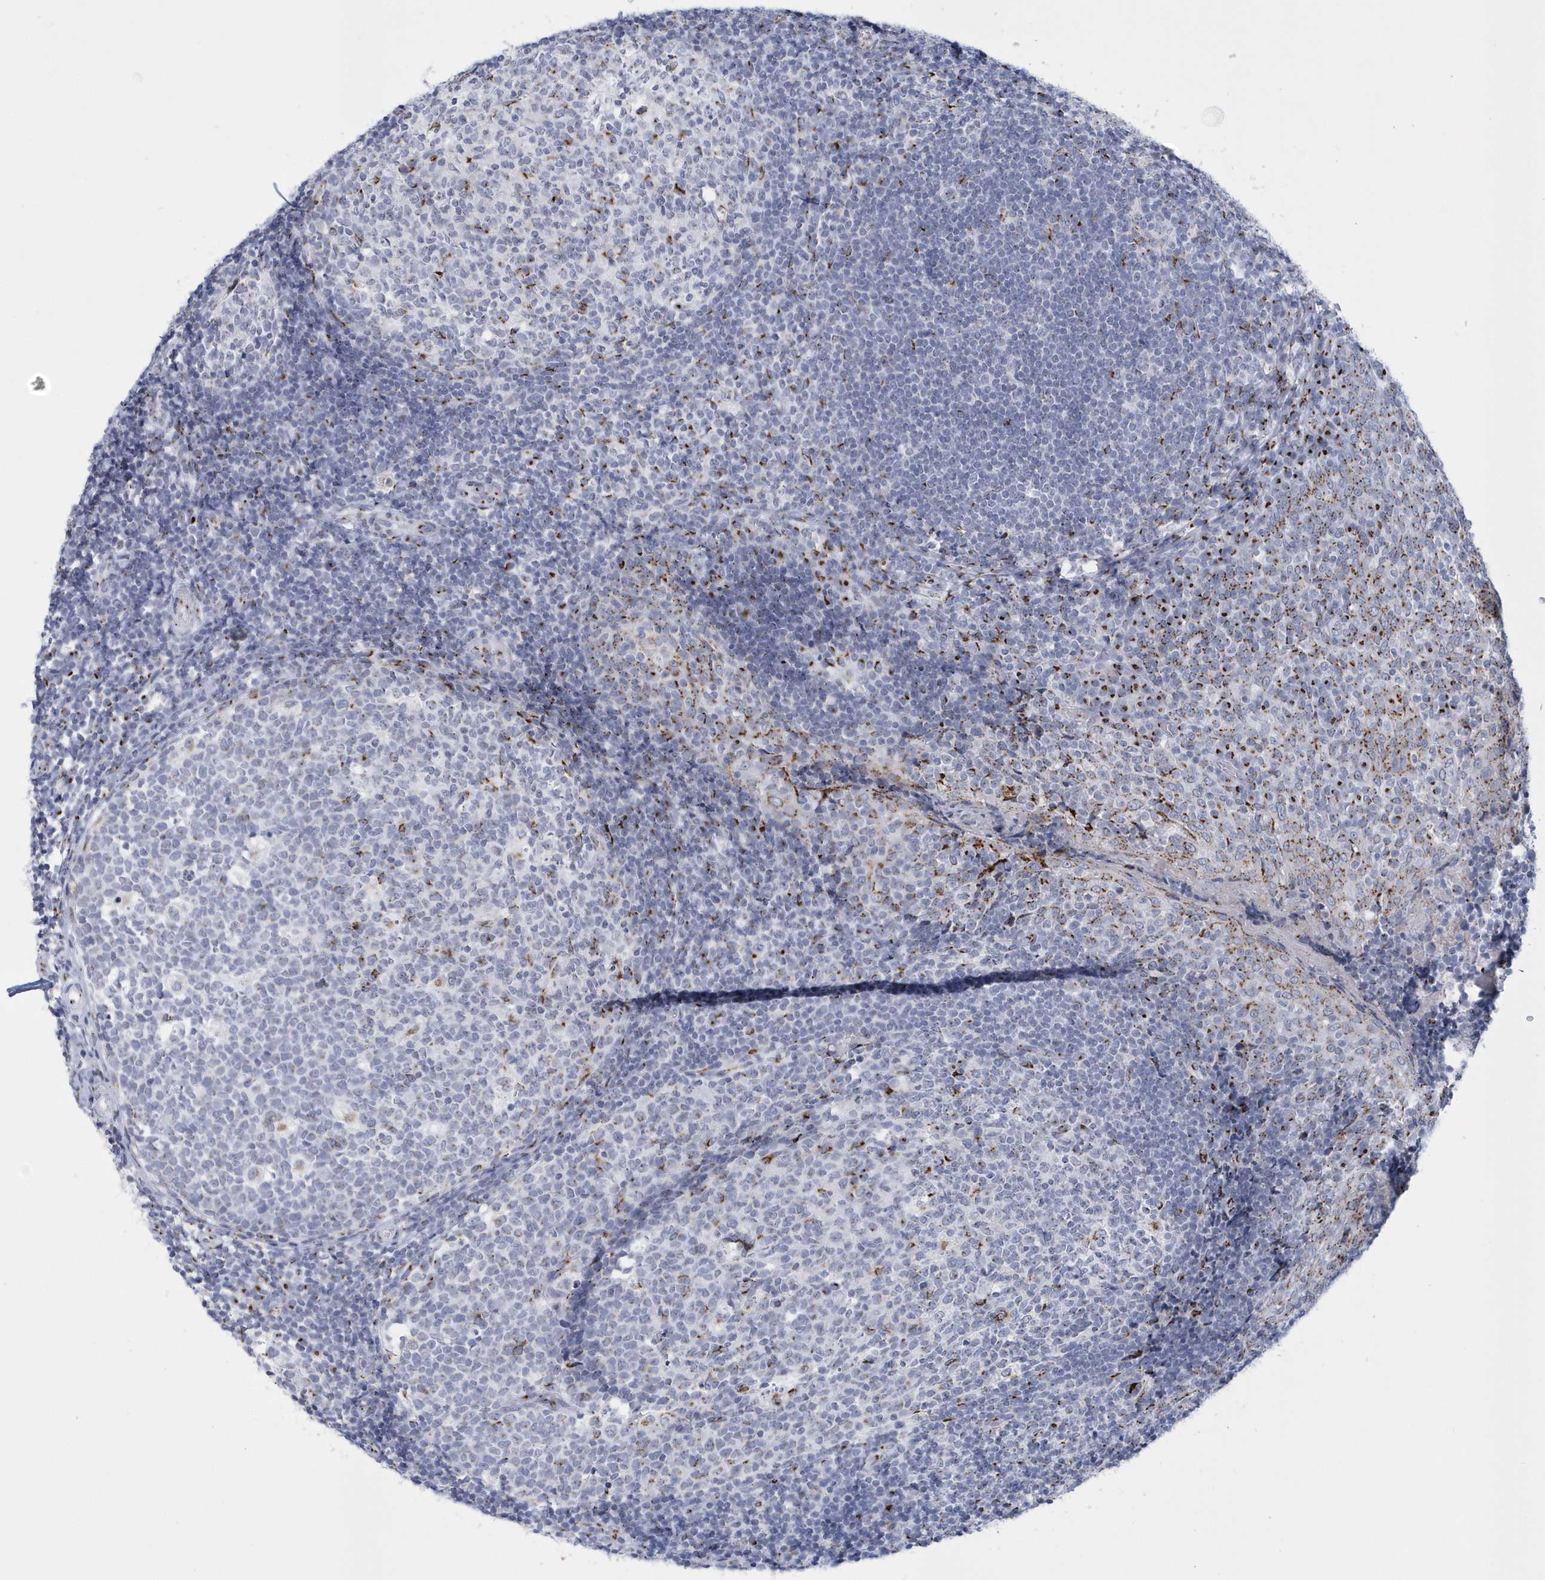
{"staining": {"intensity": "moderate", "quantity": "<25%", "location": "cytoplasmic/membranous"}, "tissue": "tonsil", "cell_type": "Germinal center cells", "image_type": "normal", "snomed": [{"axis": "morphology", "description": "Normal tissue, NOS"}, {"axis": "topography", "description": "Tonsil"}], "caption": "An immunohistochemistry (IHC) micrograph of benign tissue is shown. Protein staining in brown shows moderate cytoplasmic/membranous positivity in tonsil within germinal center cells.", "gene": "SLX9", "patient": {"sex": "female", "age": 19}}